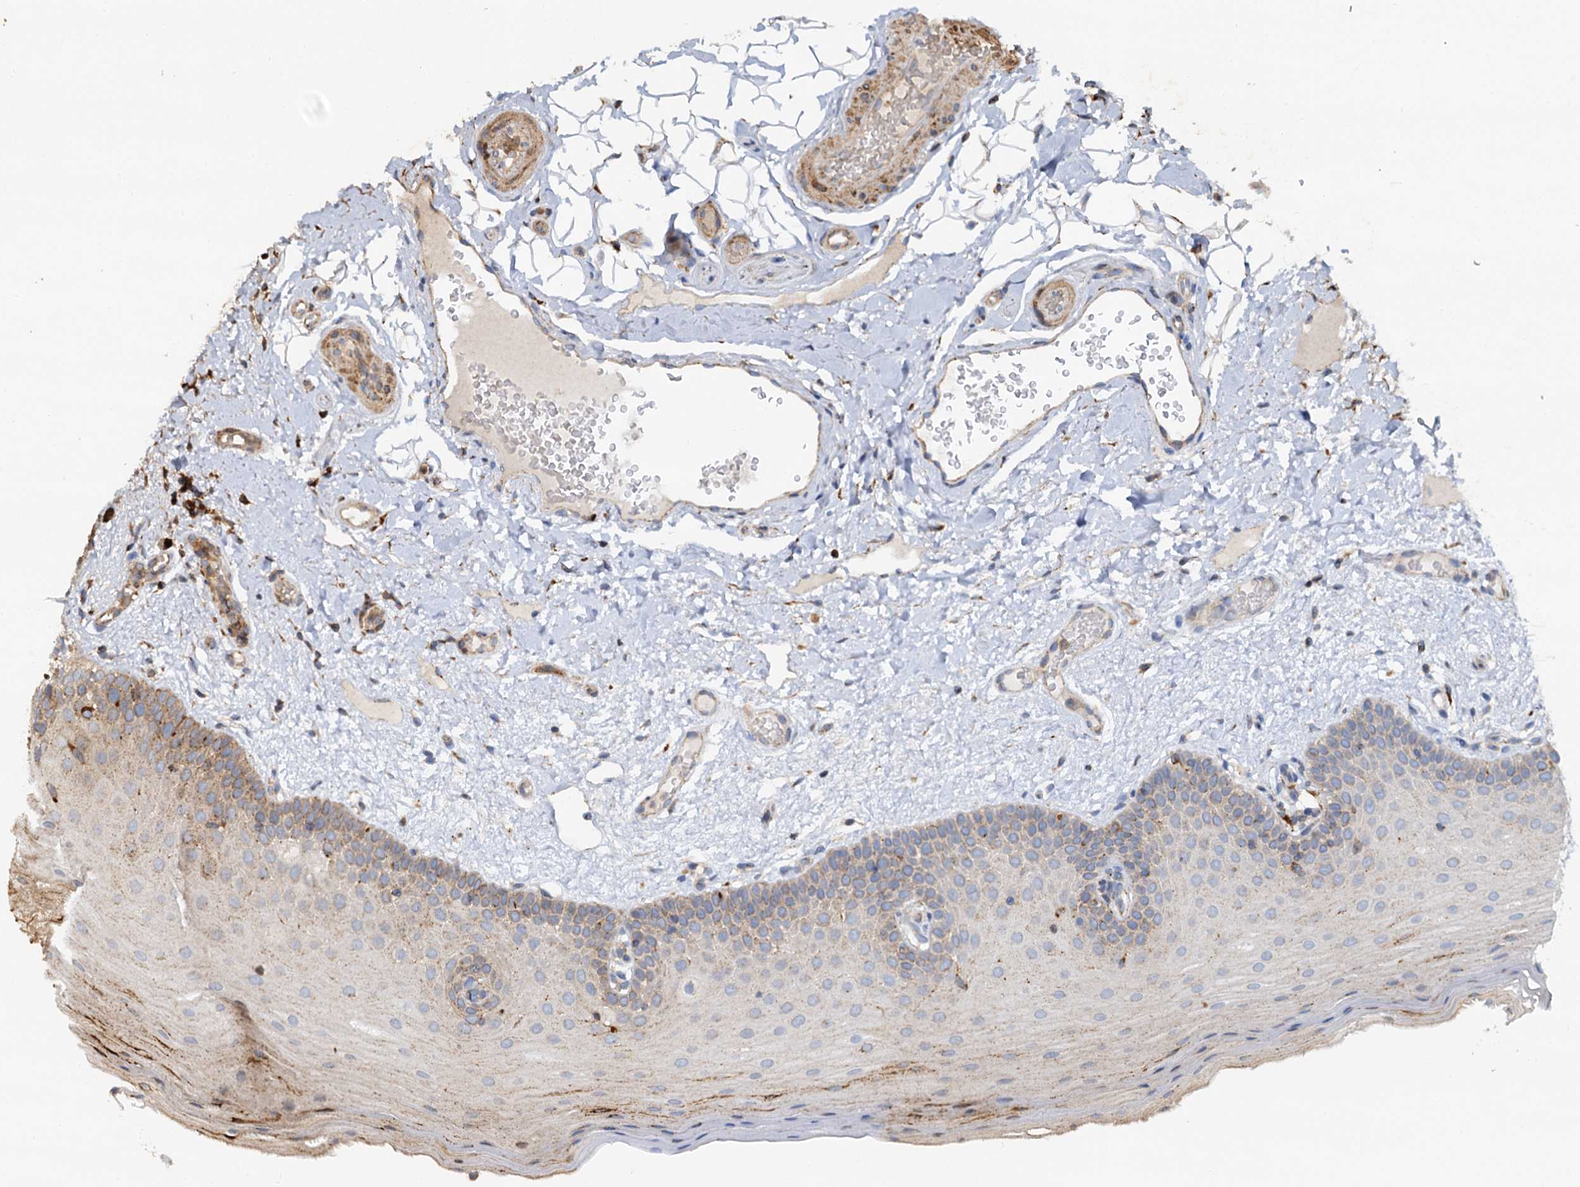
{"staining": {"intensity": "moderate", "quantity": "25%-75%", "location": "cytoplasmic/membranous"}, "tissue": "oral mucosa", "cell_type": "Squamous epithelial cells", "image_type": "normal", "snomed": [{"axis": "morphology", "description": "Normal tissue, NOS"}, {"axis": "topography", "description": "Oral tissue"}, {"axis": "topography", "description": "Tounge, NOS"}], "caption": "This is a photomicrograph of immunohistochemistry (IHC) staining of benign oral mucosa, which shows moderate staining in the cytoplasmic/membranous of squamous epithelial cells.", "gene": "WDR73", "patient": {"sex": "male", "age": 47}}